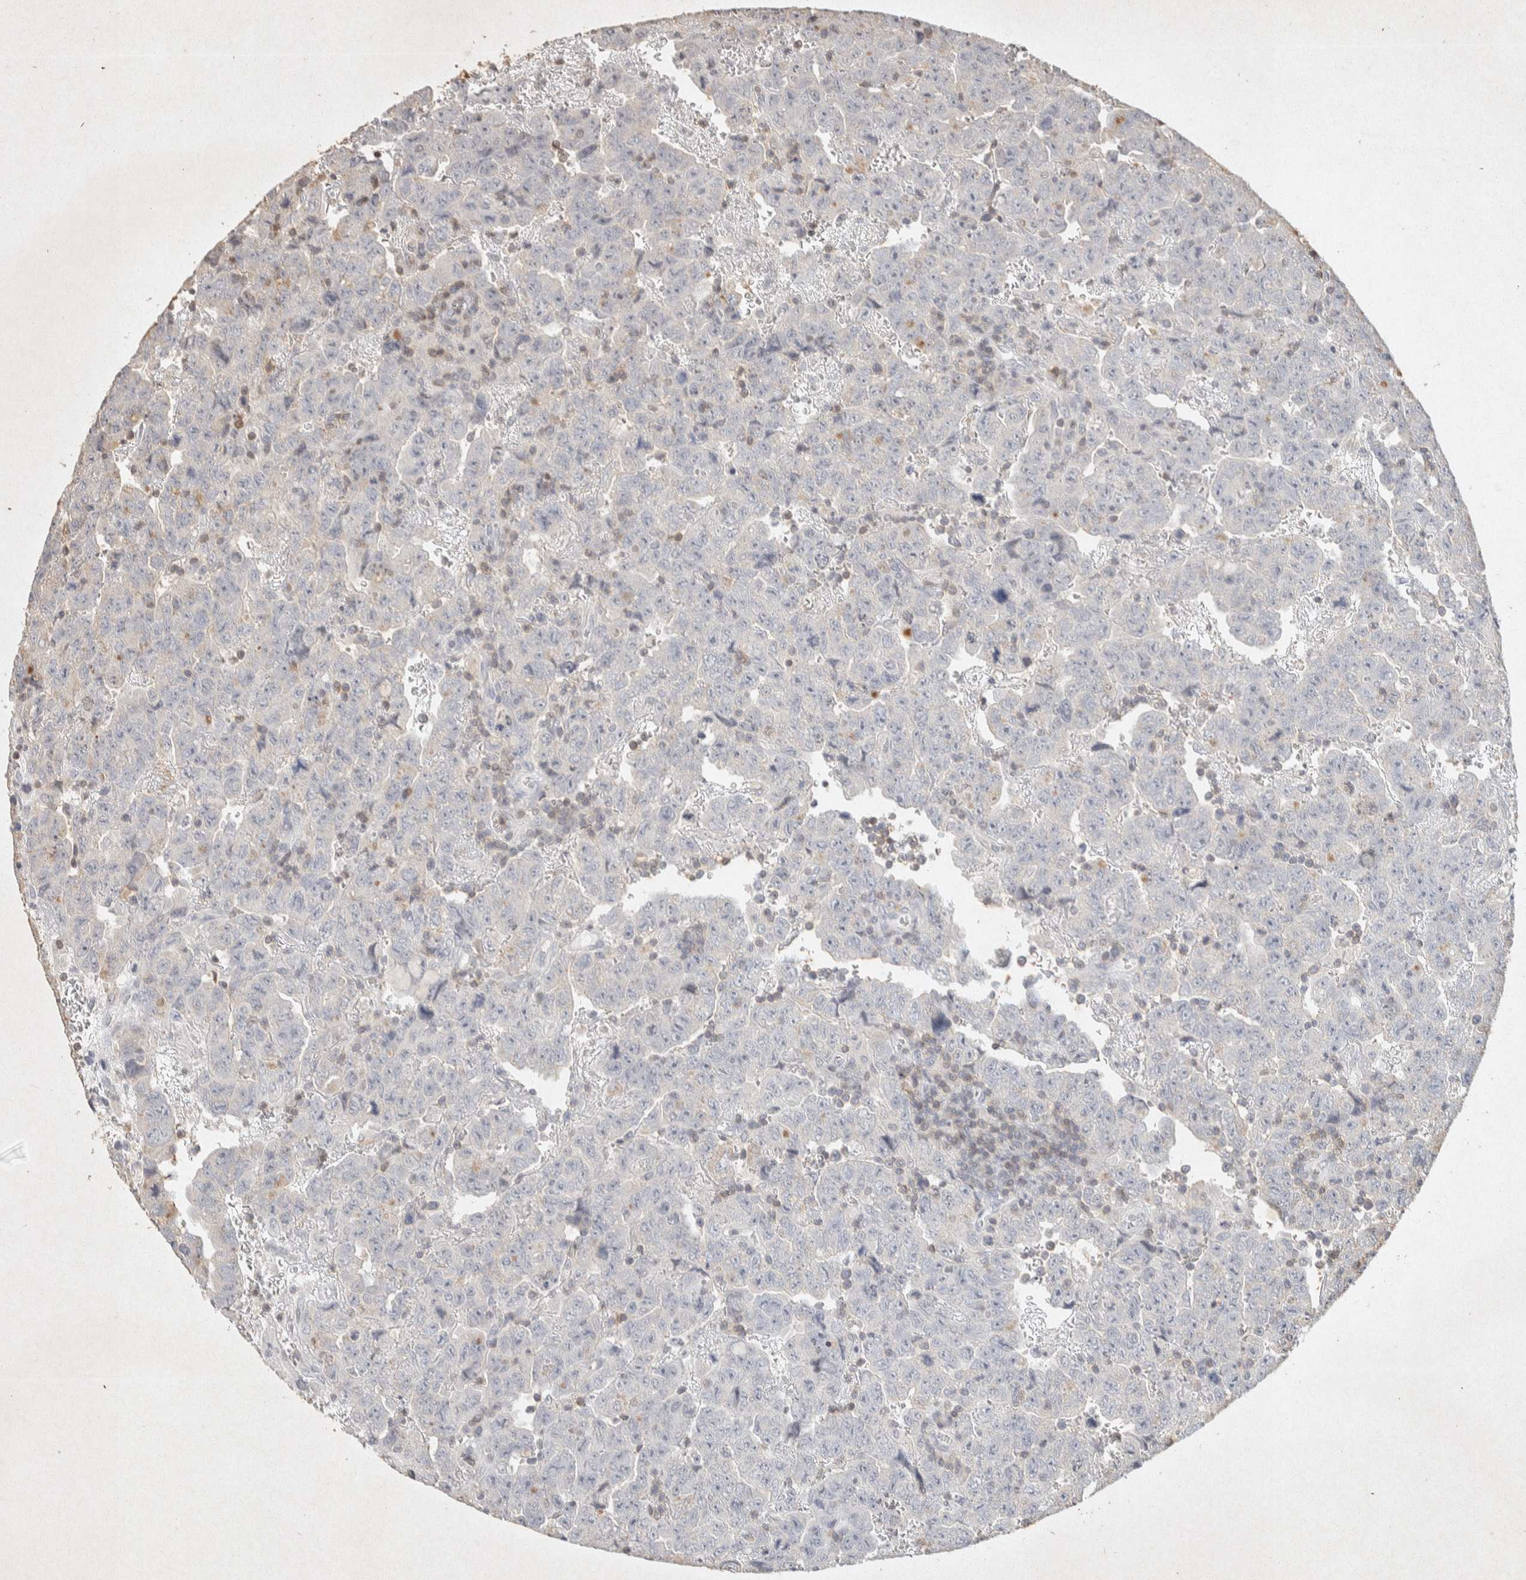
{"staining": {"intensity": "negative", "quantity": "none", "location": "none"}, "tissue": "testis cancer", "cell_type": "Tumor cells", "image_type": "cancer", "snomed": [{"axis": "morphology", "description": "Carcinoma, Embryonal, NOS"}, {"axis": "topography", "description": "Testis"}], "caption": "IHC photomicrograph of testis cancer (embryonal carcinoma) stained for a protein (brown), which exhibits no positivity in tumor cells.", "gene": "RAC2", "patient": {"sex": "male", "age": 28}}